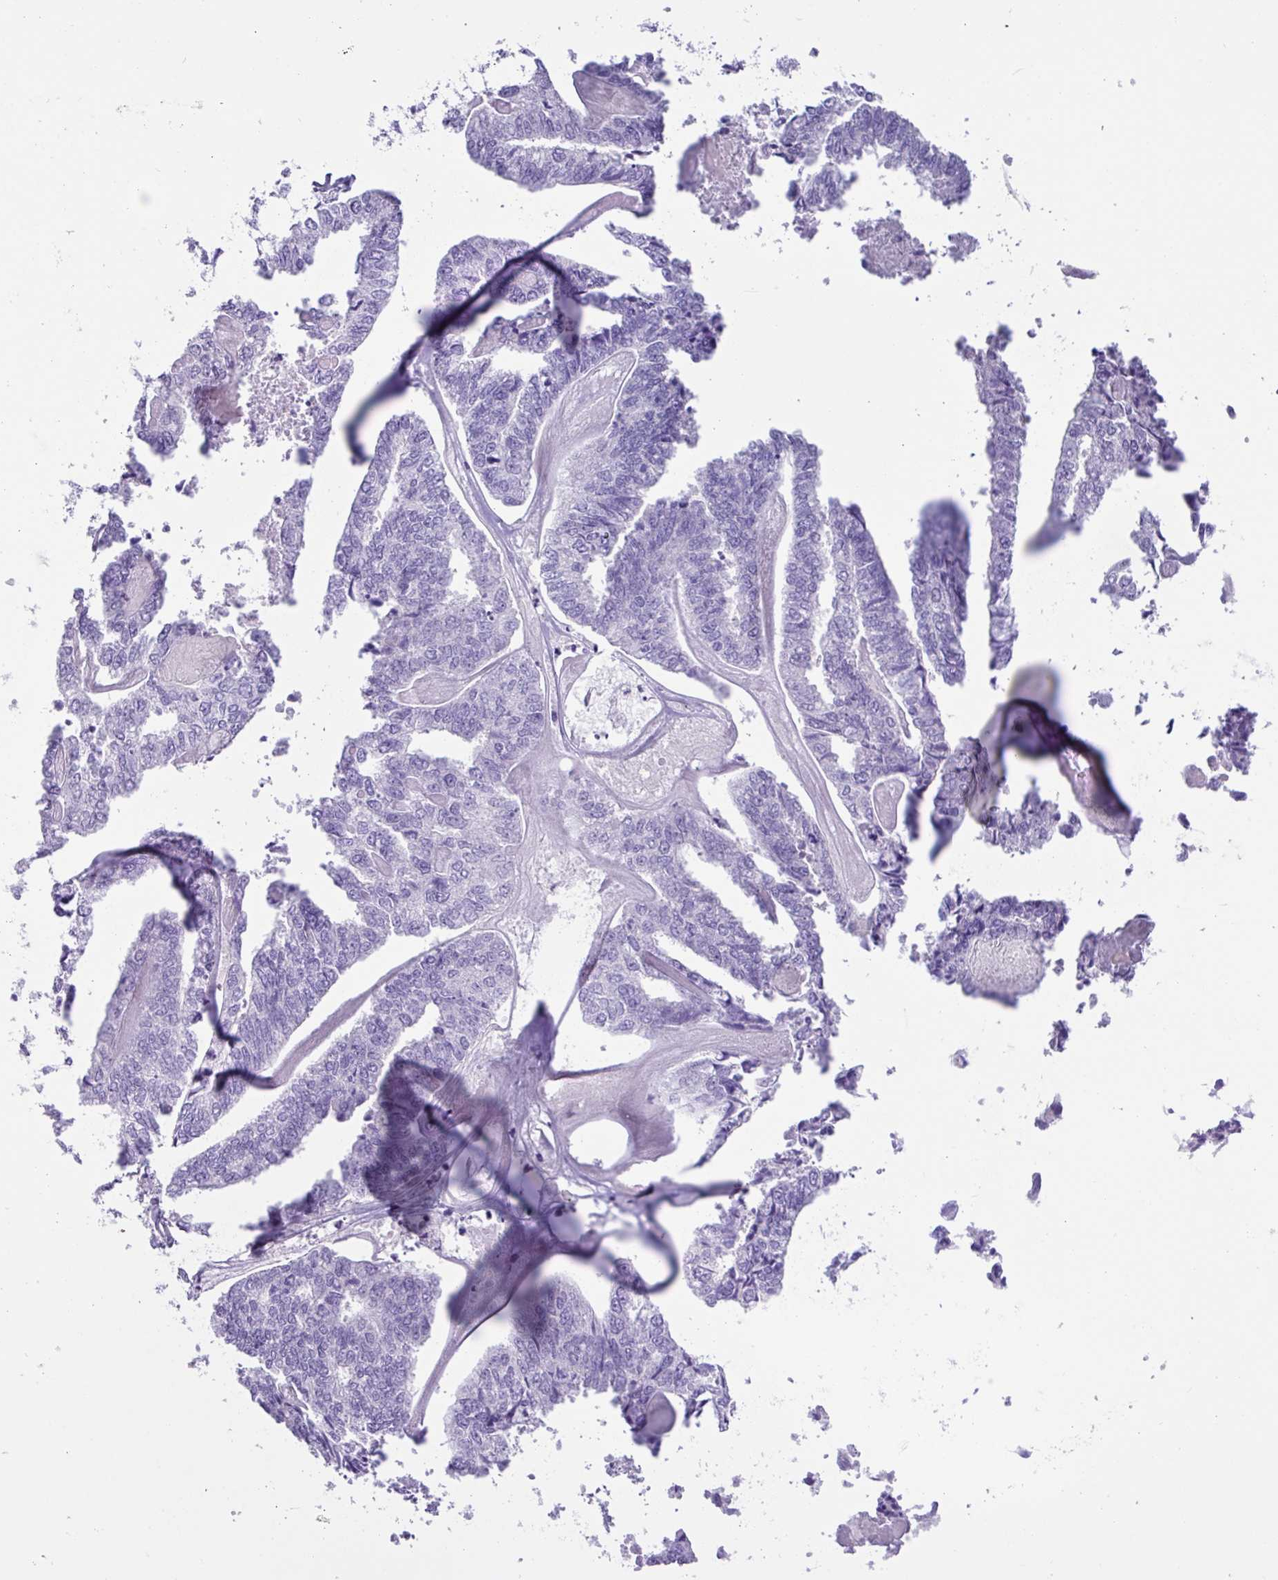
{"staining": {"intensity": "negative", "quantity": "none", "location": "none"}, "tissue": "endometrial cancer", "cell_type": "Tumor cells", "image_type": "cancer", "snomed": [{"axis": "morphology", "description": "Adenocarcinoma, NOS"}, {"axis": "topography", "description": "Endometrium"}], "caption": "DAB (3,3'-diaminobenzidine) immunohistochemical staining of adenocarcinoma (endometrial) demonstrates no significant expression in tumor cells.", "gene": "MRM2", "patient": {"sex": "female", "age": 73}}